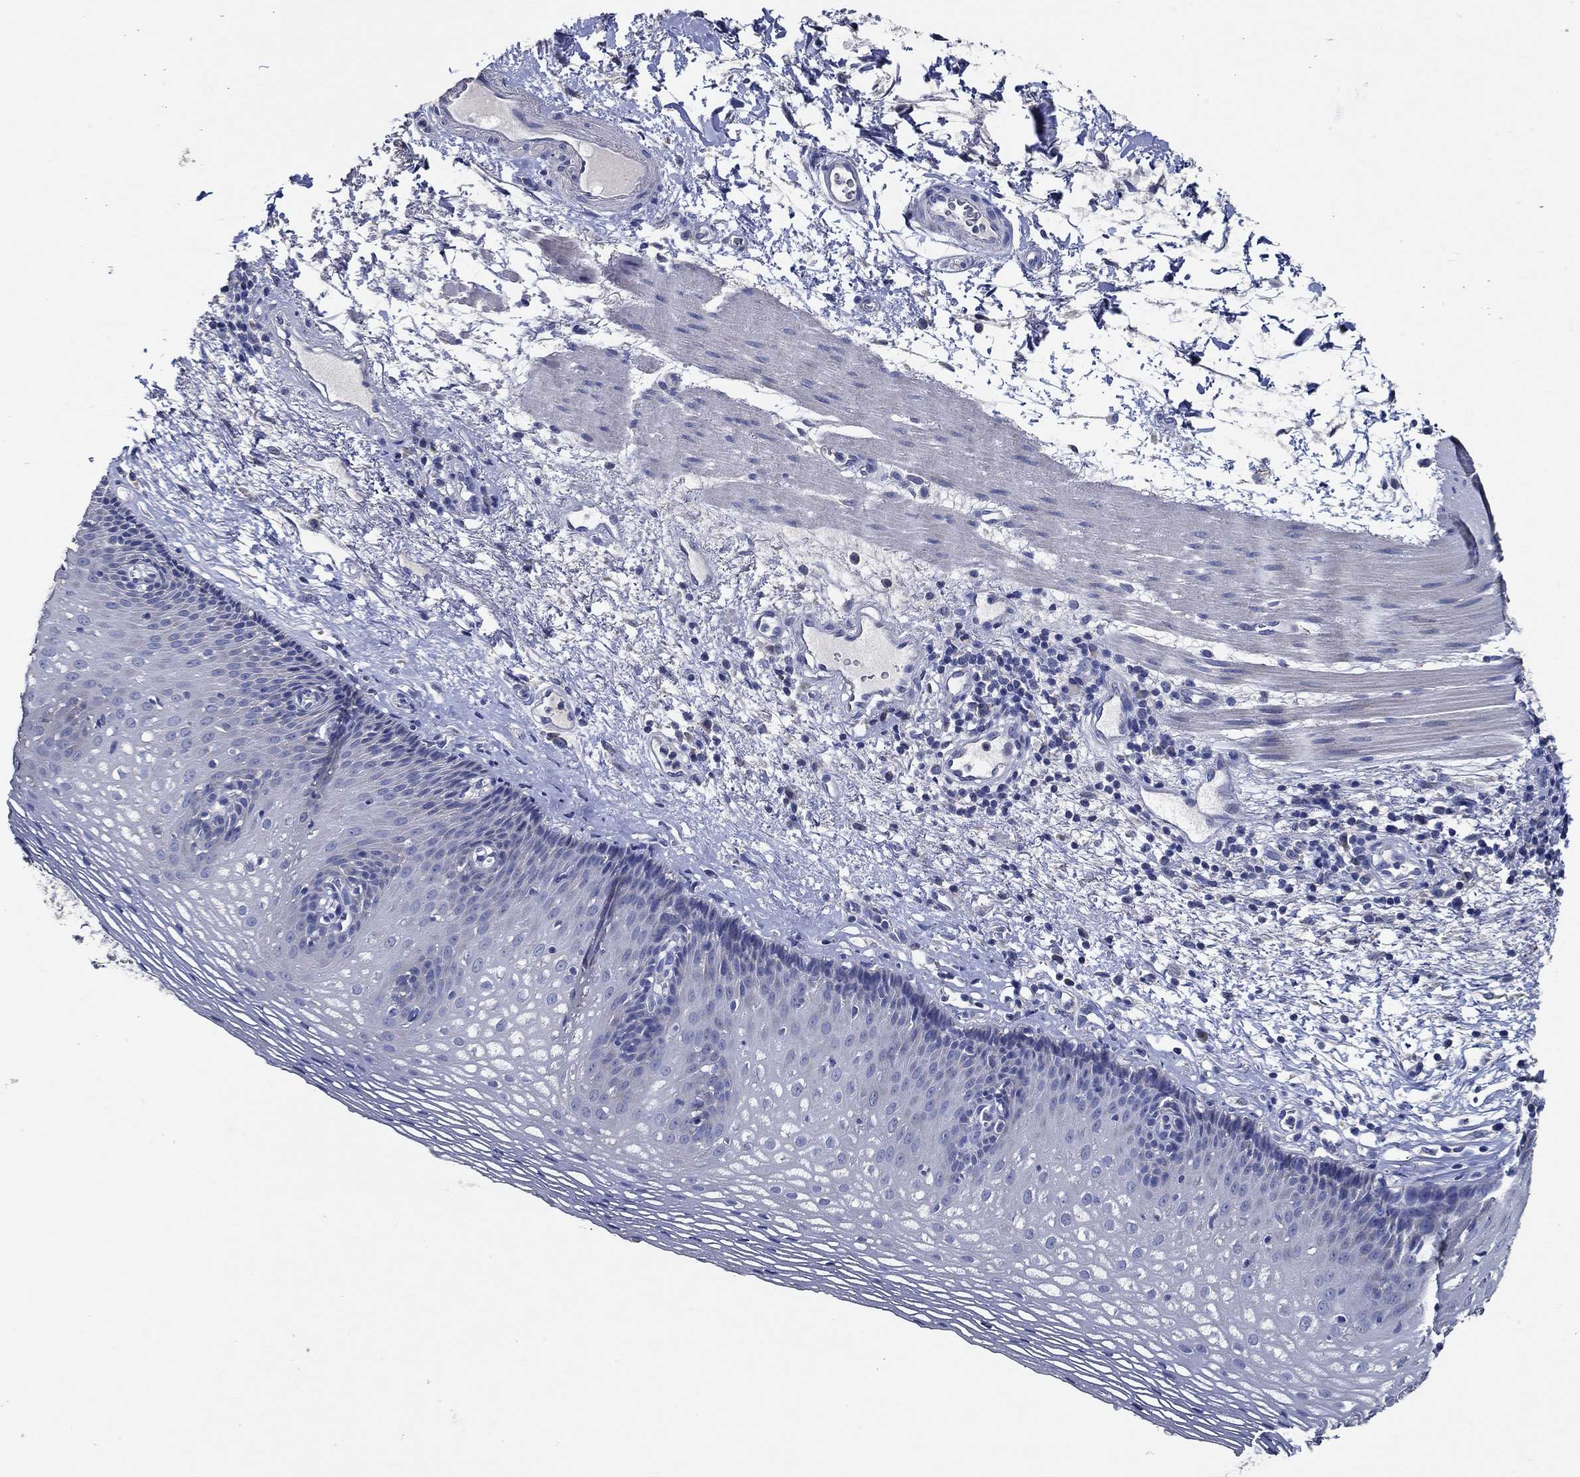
{"staining": {"intensity": "negative", "quantity": "none", "location": "none"}, "tissue": "esophagus", "cell_type": "Squamous epithelial cells", "image_type": "normal", "snomed": [{"axis": "morphology", "description": "Normal tissue, NOS"}, {"axis": "topography", "description": "Esophagus"}], "caption": "DAB immunohistochemical staining of benign human esophagus reveals no significant expression in squamous epithelial cells. (DAB immunohistochemistry (IHC), high magnification).", "gene": "DOCK3", "patient": {"sex": "male", "age": 76}}